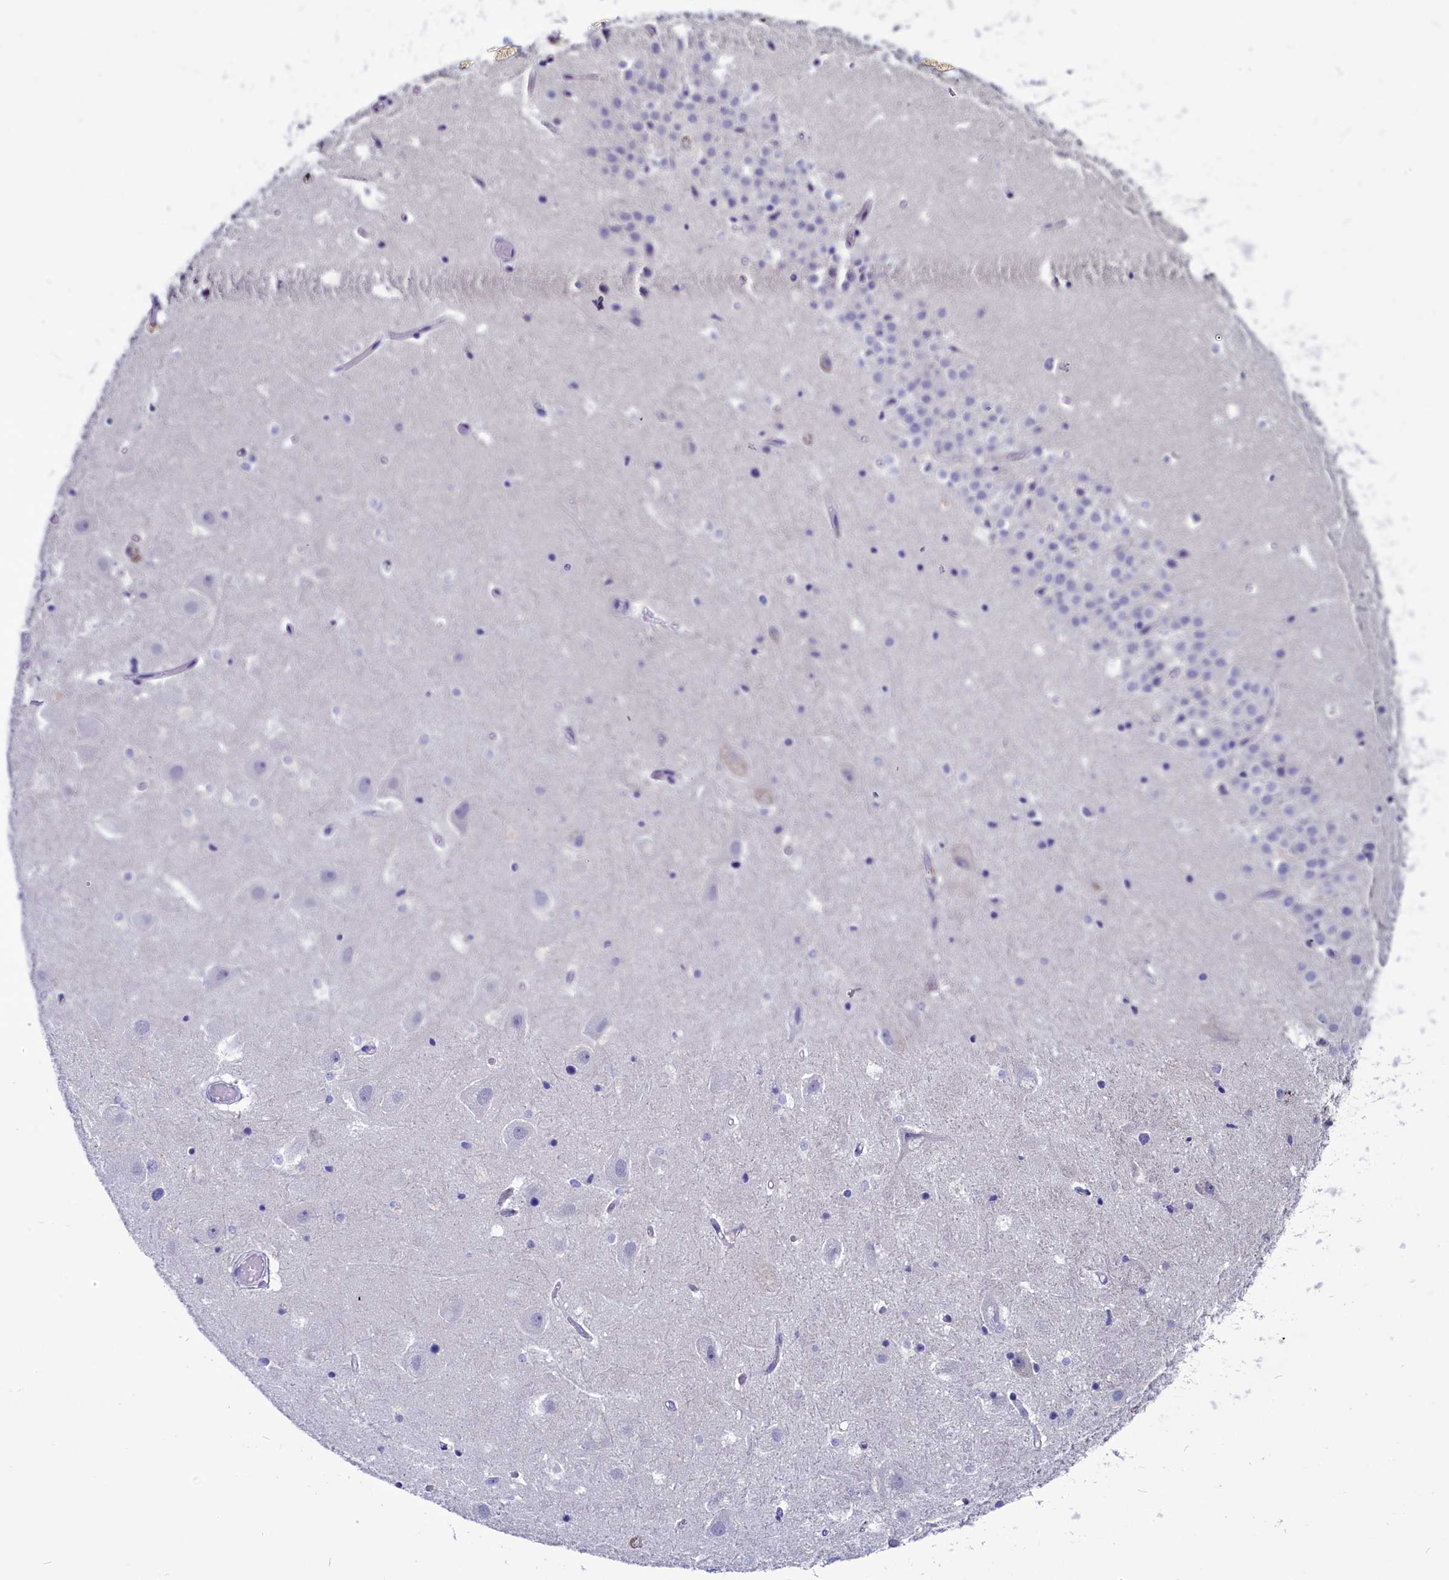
{"staining": {"intensity": "negative", "quantity": "none", "location": "none"}, "tissue": "hippocampus", "cell_type": "Glial cells", "image_type": "normal", "snomed": [{"axis": "morphology", "description": "Normal tissue, NOS"}, {"axis": "topography", "description": "Hippocampus"}], "caption": "Glial cells show no significant positivity in unremarkable hippocampus.", "gene": "CIAPIN1", "patient": {"sex": "female", "age": 52}}